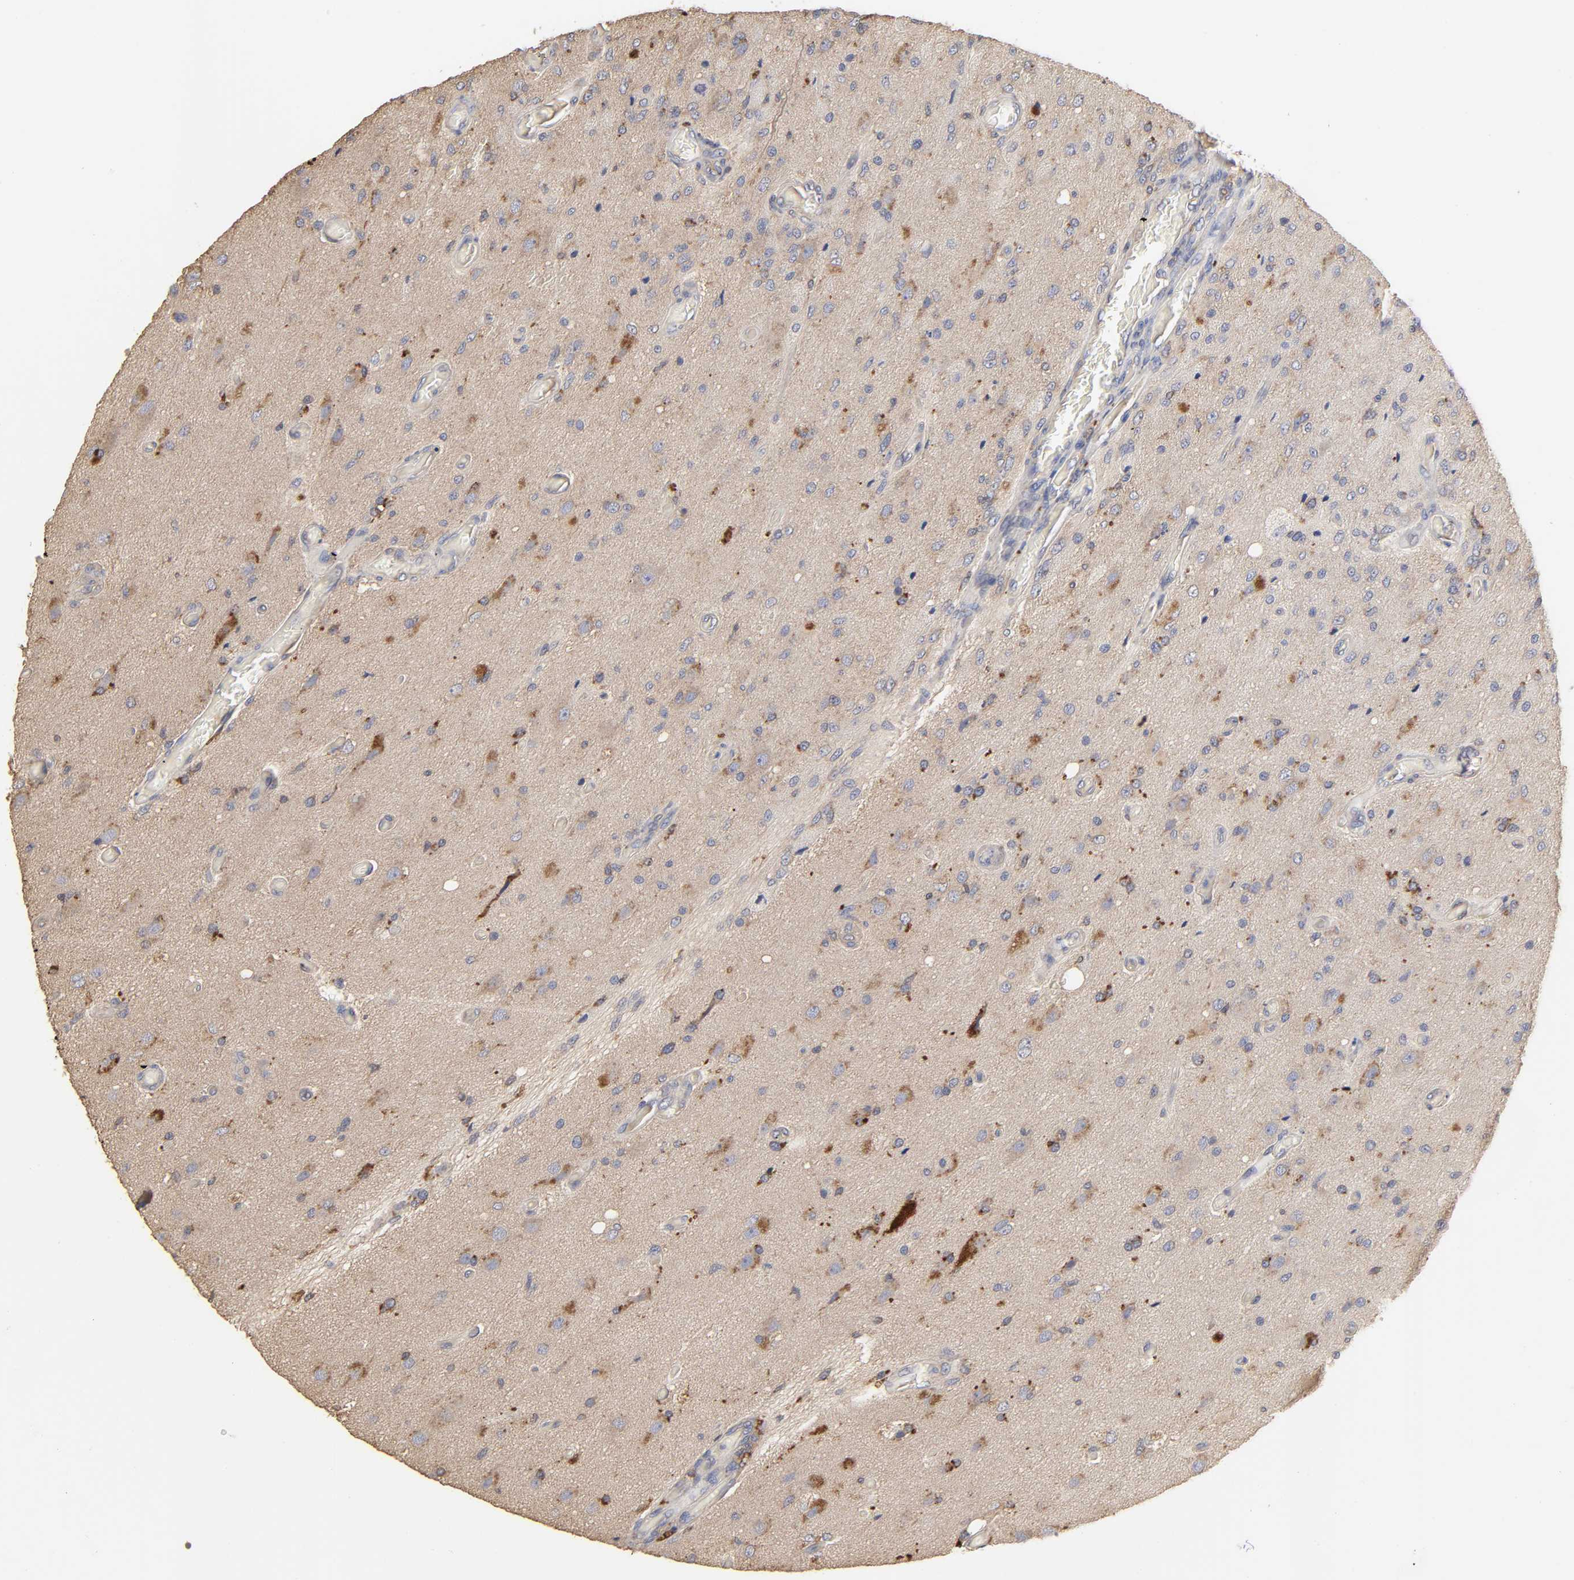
{"staining": {"intensity": "moderate", "quantity": "<25%", "location": "cytoplasmic/membranous"}, "tissue": "glioma", "cell_type": "Tumor cells", "image_type": "cancer", "snomed": [{"axis": "morphology", "description": "Normal tissue, NOS"}, {"axis": "morphology", "description": "Glioma, malignant, High grade"}, {"axis": "topography", "description": "Cerebral cortex"}], "caption": "Immunohistochemical staining of human glioma shows moderate cytoplasmic/membranous protein positivity in about <25% of tumor cells.", "gene": "EIF4G2", "patient": {"sex": "male", "age": 77}}